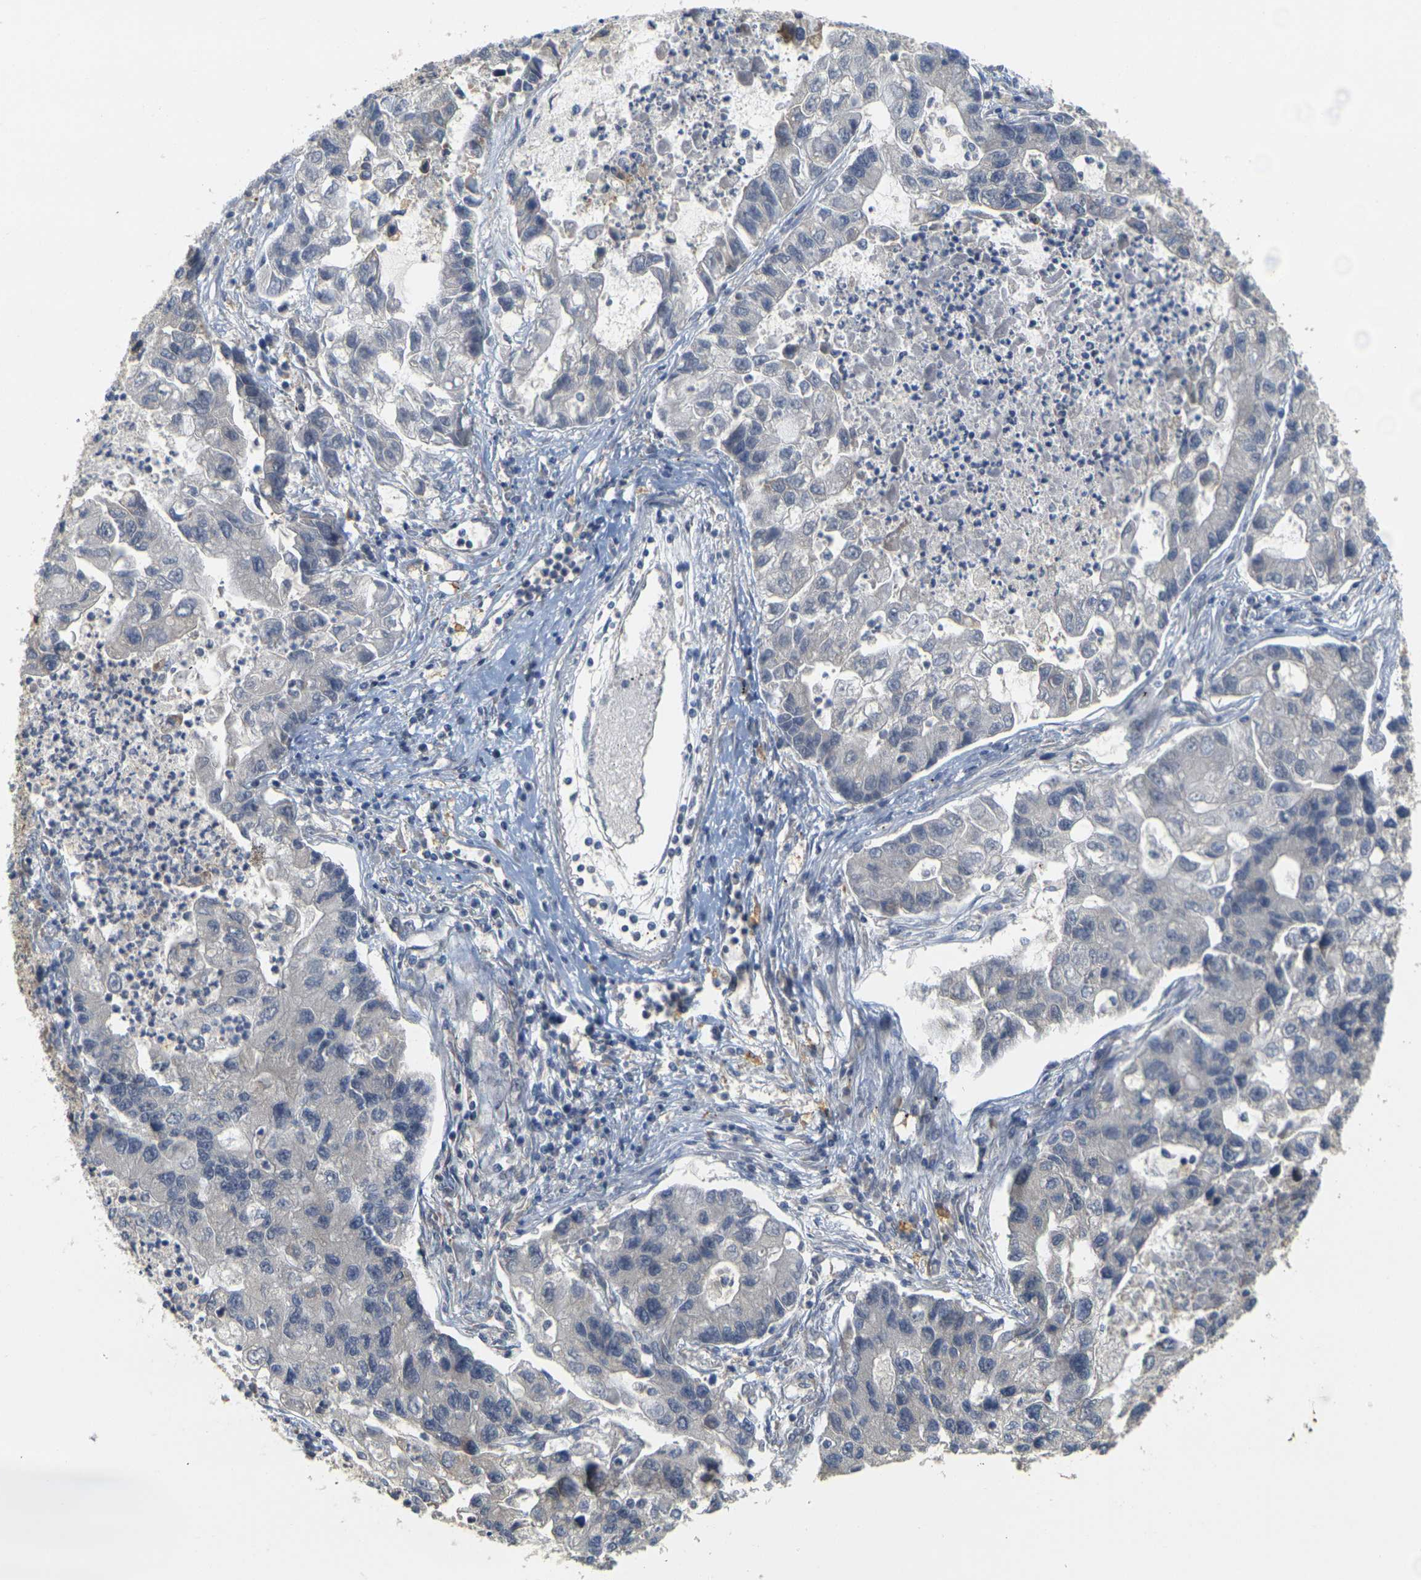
{"staining": {"intensity": "negative", "quantity": "none", "location": "none"}, "tissue": "lung cancer", "cell_type": "Tumor cells", "image_type": "cancer", "snomed": [{"axis": "morphology", "description": "Adenocarcinoma, NOS"}, {"axis": "topography", "description": "Lung"}], "caption": "Immunohistochemical staining of human lung adenocarcinoma shows no significant expression in tumor cells.", "gene": "GDAP1", "patient": {"sex": "female", "age": 51}}